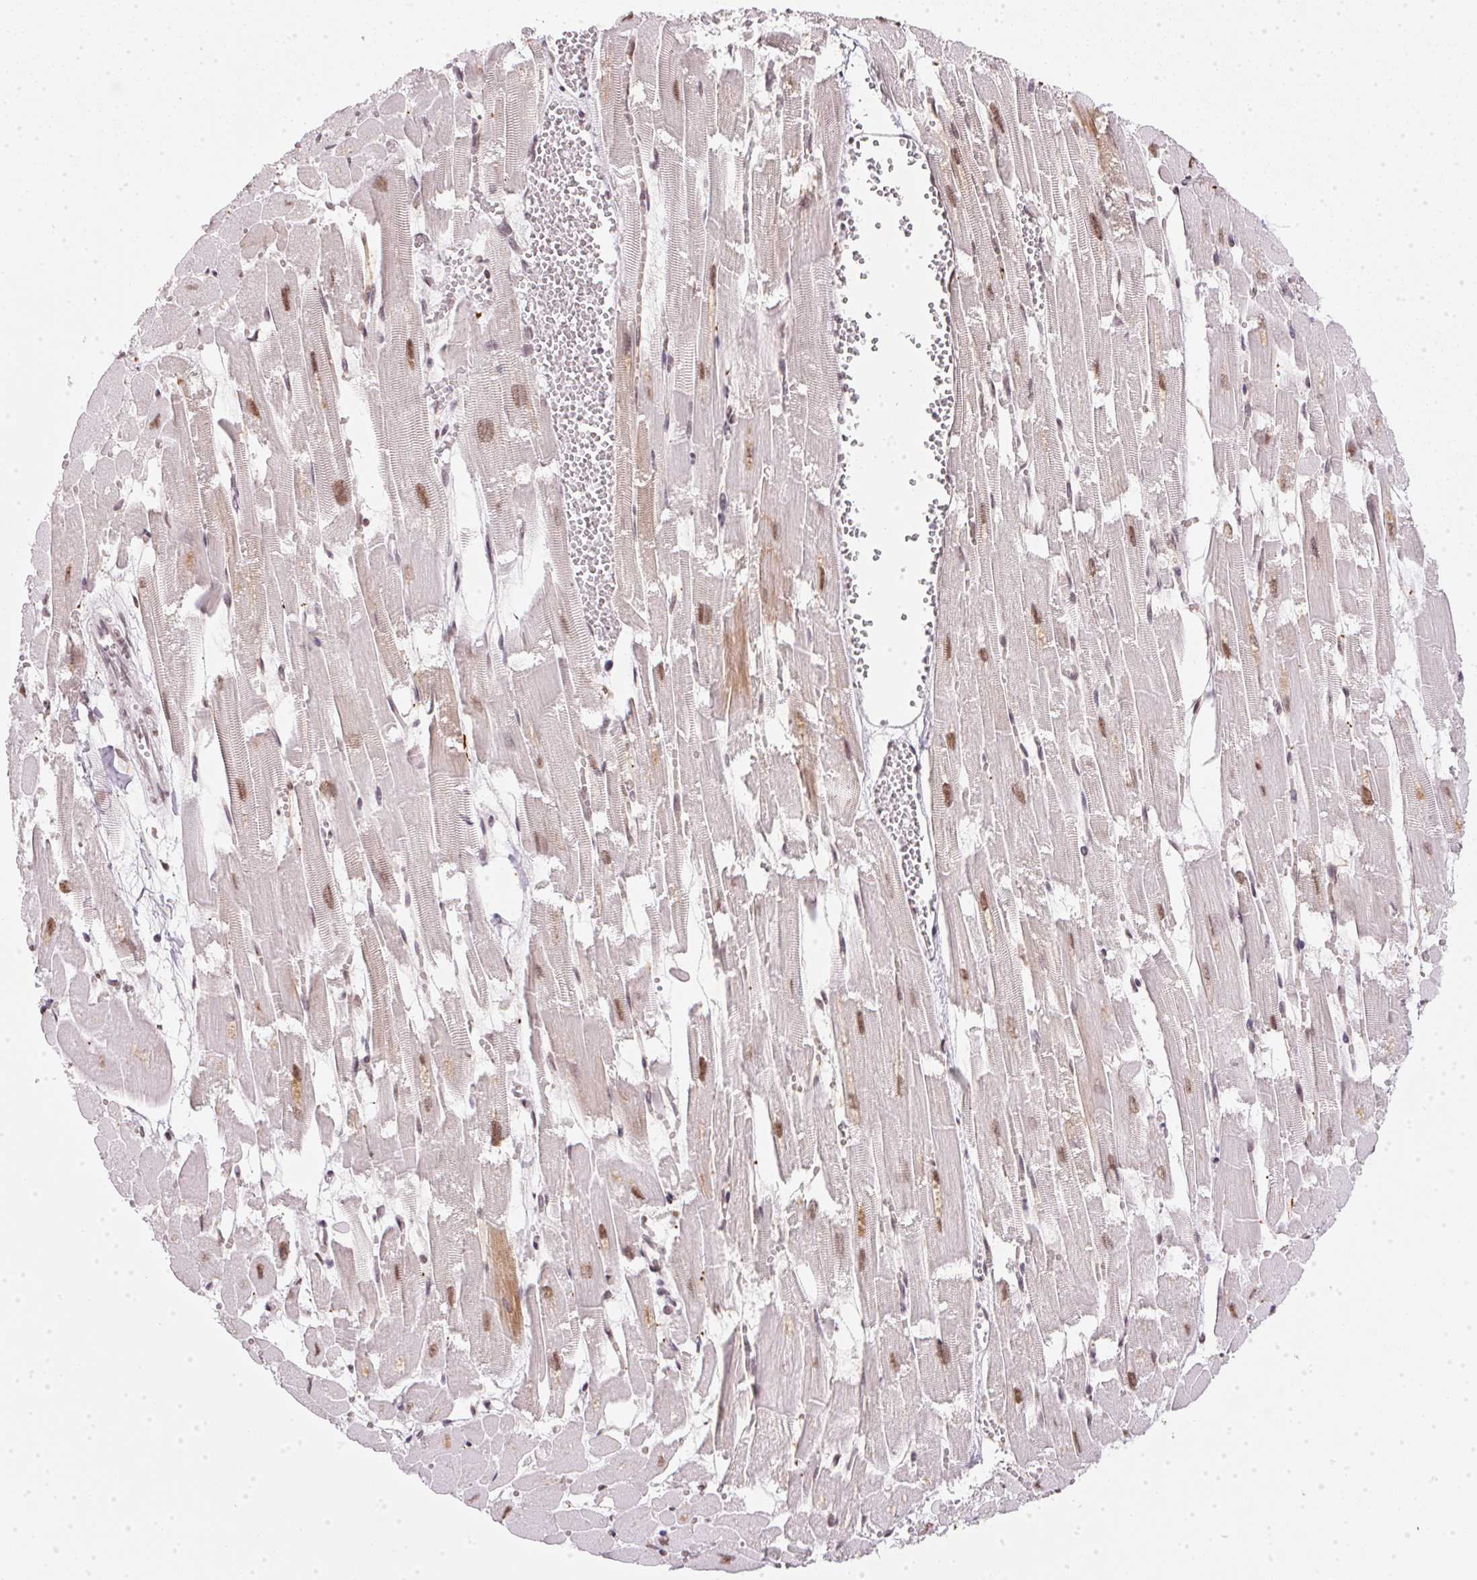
{"staining": {"intensity": "moderate", "quantity": ">75%", "location": "nuclear"}, "tissue": "heart muscle", "cell_type": "Cardiomyocytes", "image_type": "normal", "snomed": [{"axis": "morphology", "description": "Normal tissue, NOS"}, {"axis": "topography", "description": "Heart"}], "caption": "There is medium levels of moderate nuclear positivity in cardiomyocytes of normal heart muscle, as demonstrated by immunohistochemical staining (brown color).", "gene": "SRSF7", "patient": {"sex": "female", "age": 52}}